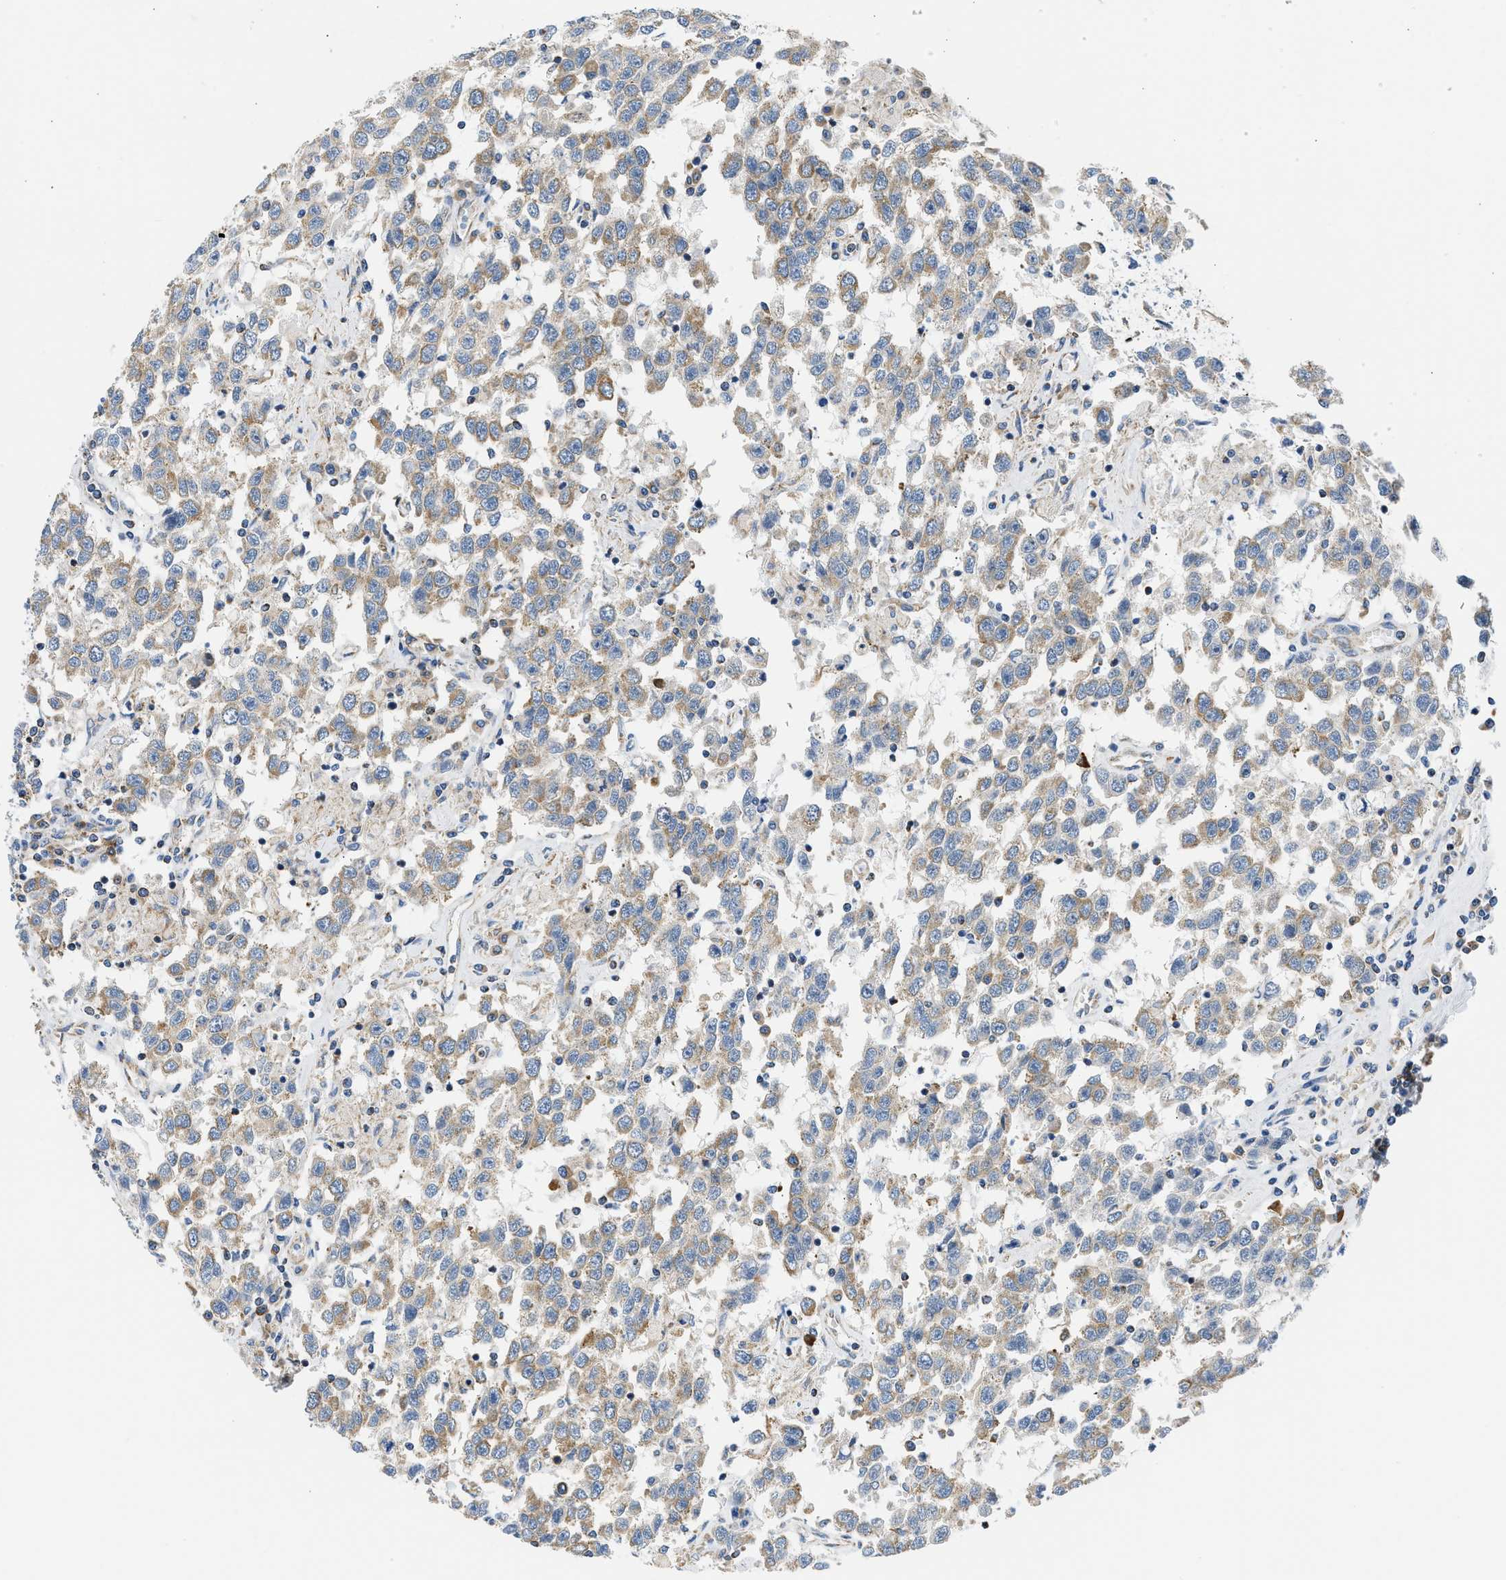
{"staining": {"intensity": "moderate", "quantity": ">75%", "location": "cytoplasmic/membranous"}, "tissue": "testis cancer", "cell_type": "Tumor cells", "image_type": "cancer", "snomed": [{"axis": "morphology", "description": "Seminoma, NOS"}, {"axis": "topography", "description": "Testis"}], "caption": "Immunohistochemical staining of testis cancer displays medium levels of moderate cytoplasmic/membranous positivity in about >75% of tumor cells.", "gene": "CAMKK2", "patient": {"sex": "male", "age": 41}}